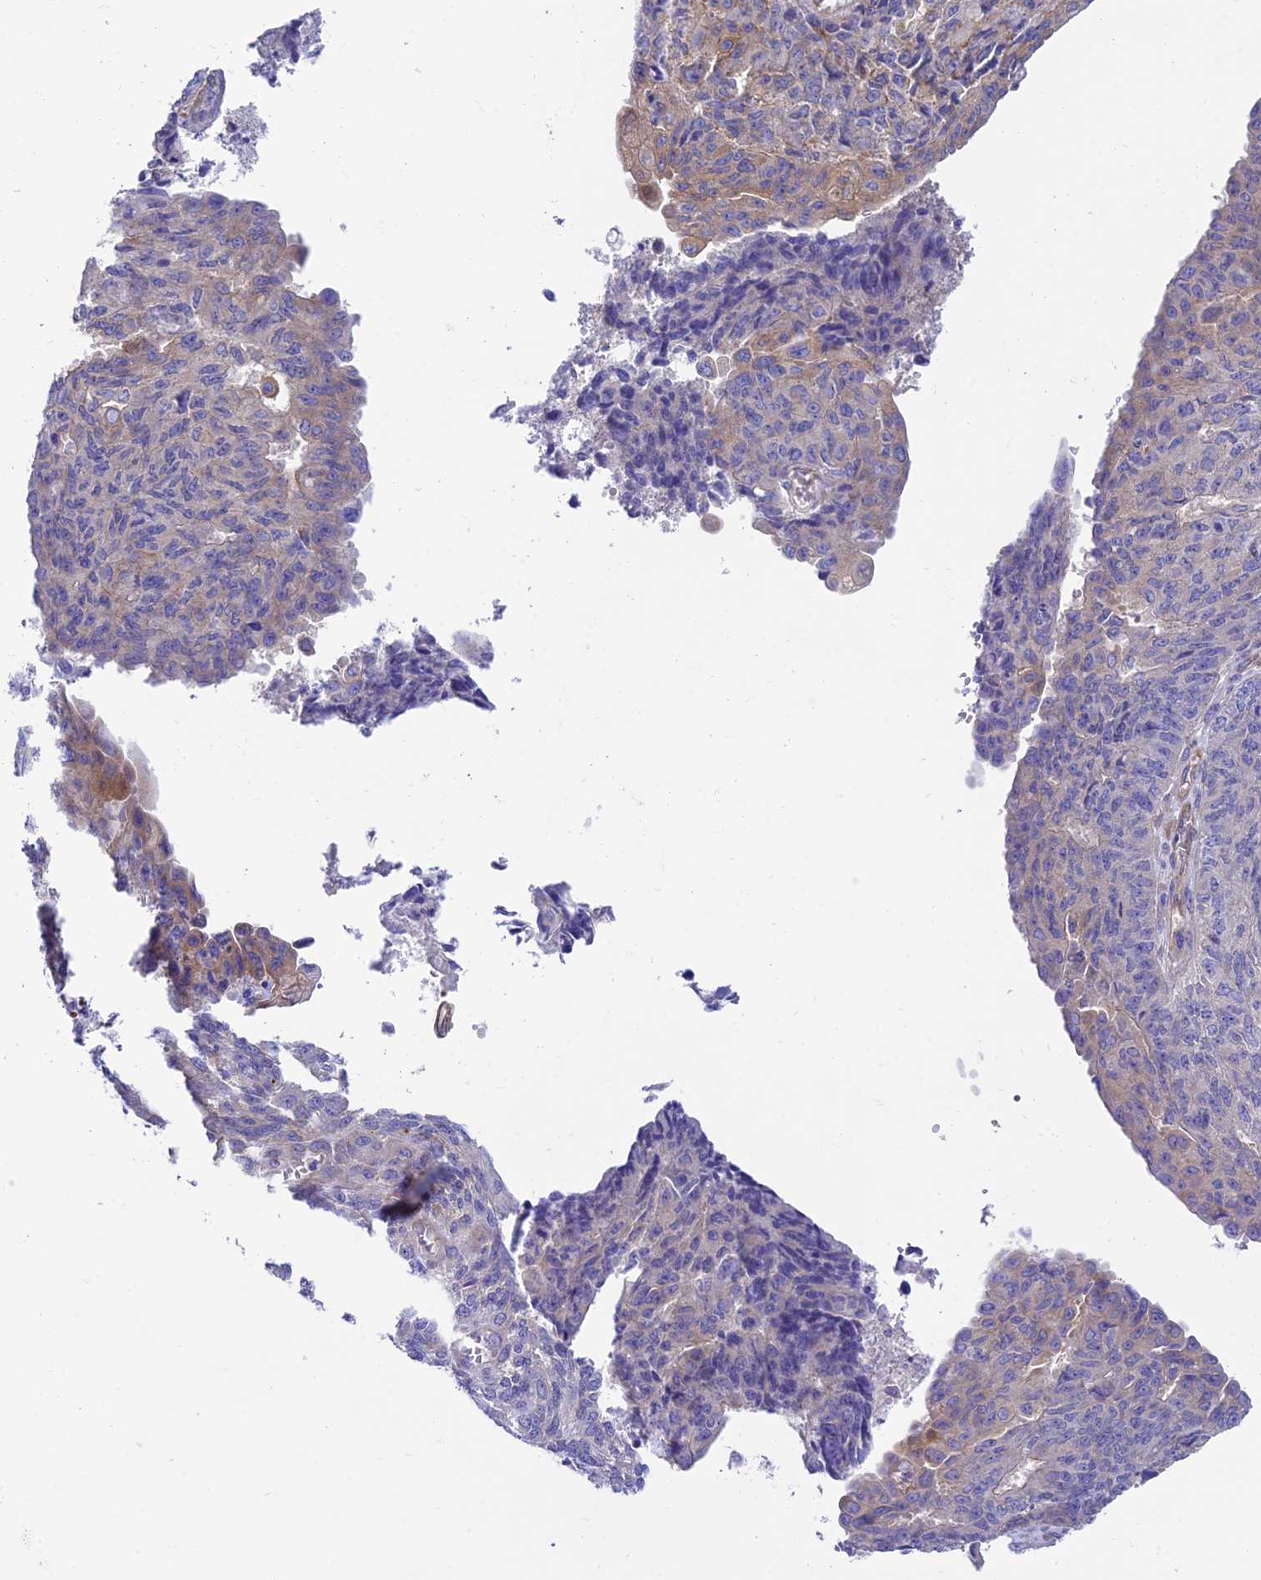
{"staining": {"intensity": "weak", "quantity": "<25%", "location": "cytoplasmic/membranous"}, "tissue": "endometrial cancer", "cell_type": "Tumor cells", "image_type": "cancer", "snomed": [{"axis": "morphology", "description": "Adenocarcinoma, NOS"}, {"axis": "topography", "description": "Endometrium"}], "caption": "Human endometrial cancer stained for a protein using immunohistochemistry (IHC) shows no expression in tumor cells.", "gene": "PPFIA3", "patient": {"sex": "female", "age": 32}}